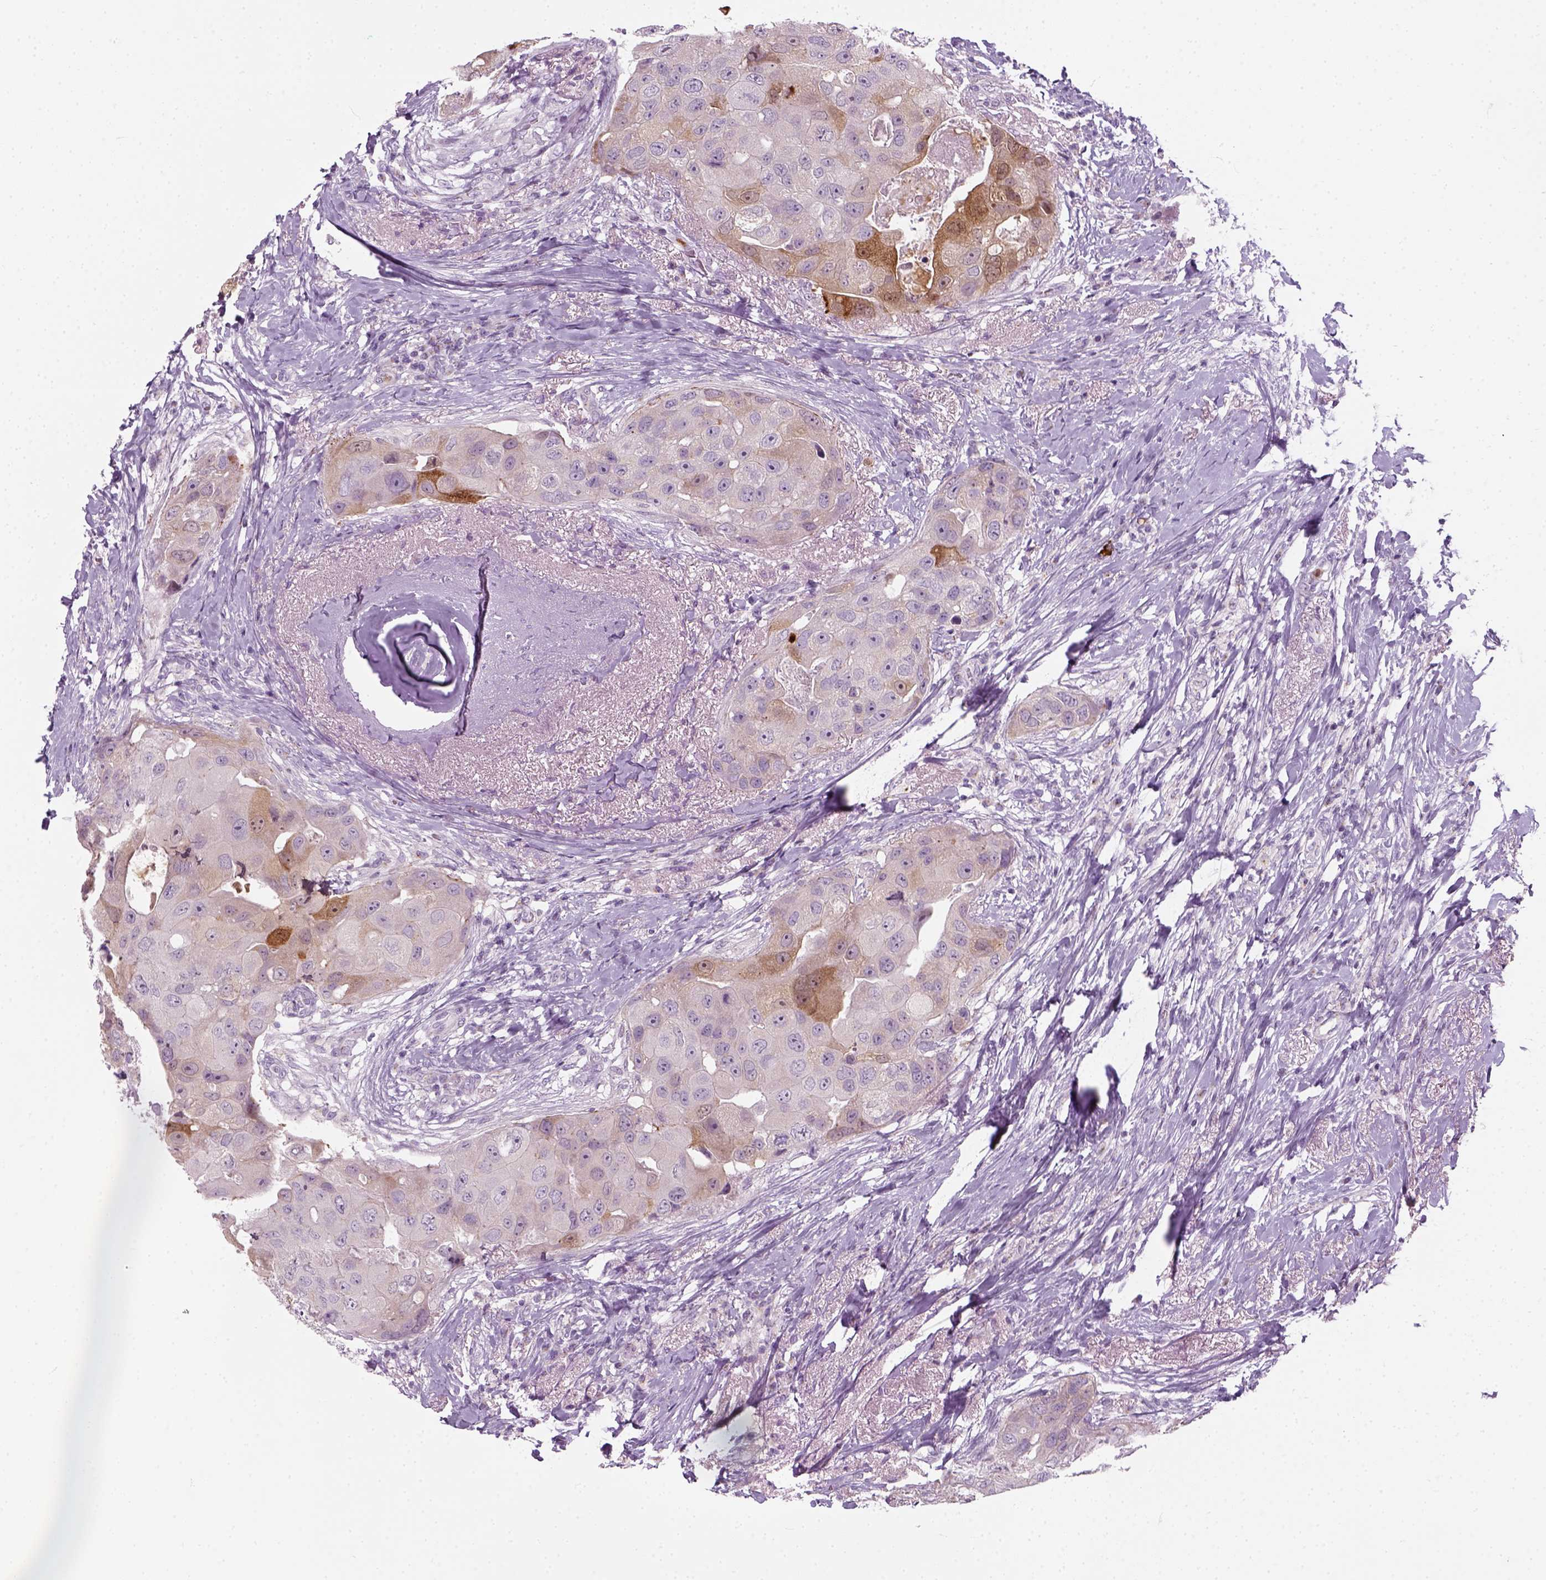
{"staining": {"intensity": "moderate", "quantity": "<25%", "location": "cytoplasmic/membranous"}, "tissue": "breast cancer", "cell_type": "Tumor cells", "image_type": "cancer", "snomed": [{"axis": "morphology", "description": "Duct carcinoma"}, {"axis": "topography", "description": "Breast"}], "caption": "Tumor cells exhibit low levels of moderate cytoplasmic/membranous expression in about <25% of cells in breast invasive ductal carcinoma.", "gene": "IL4", "patient": {"sex": "female", "age": 43}}